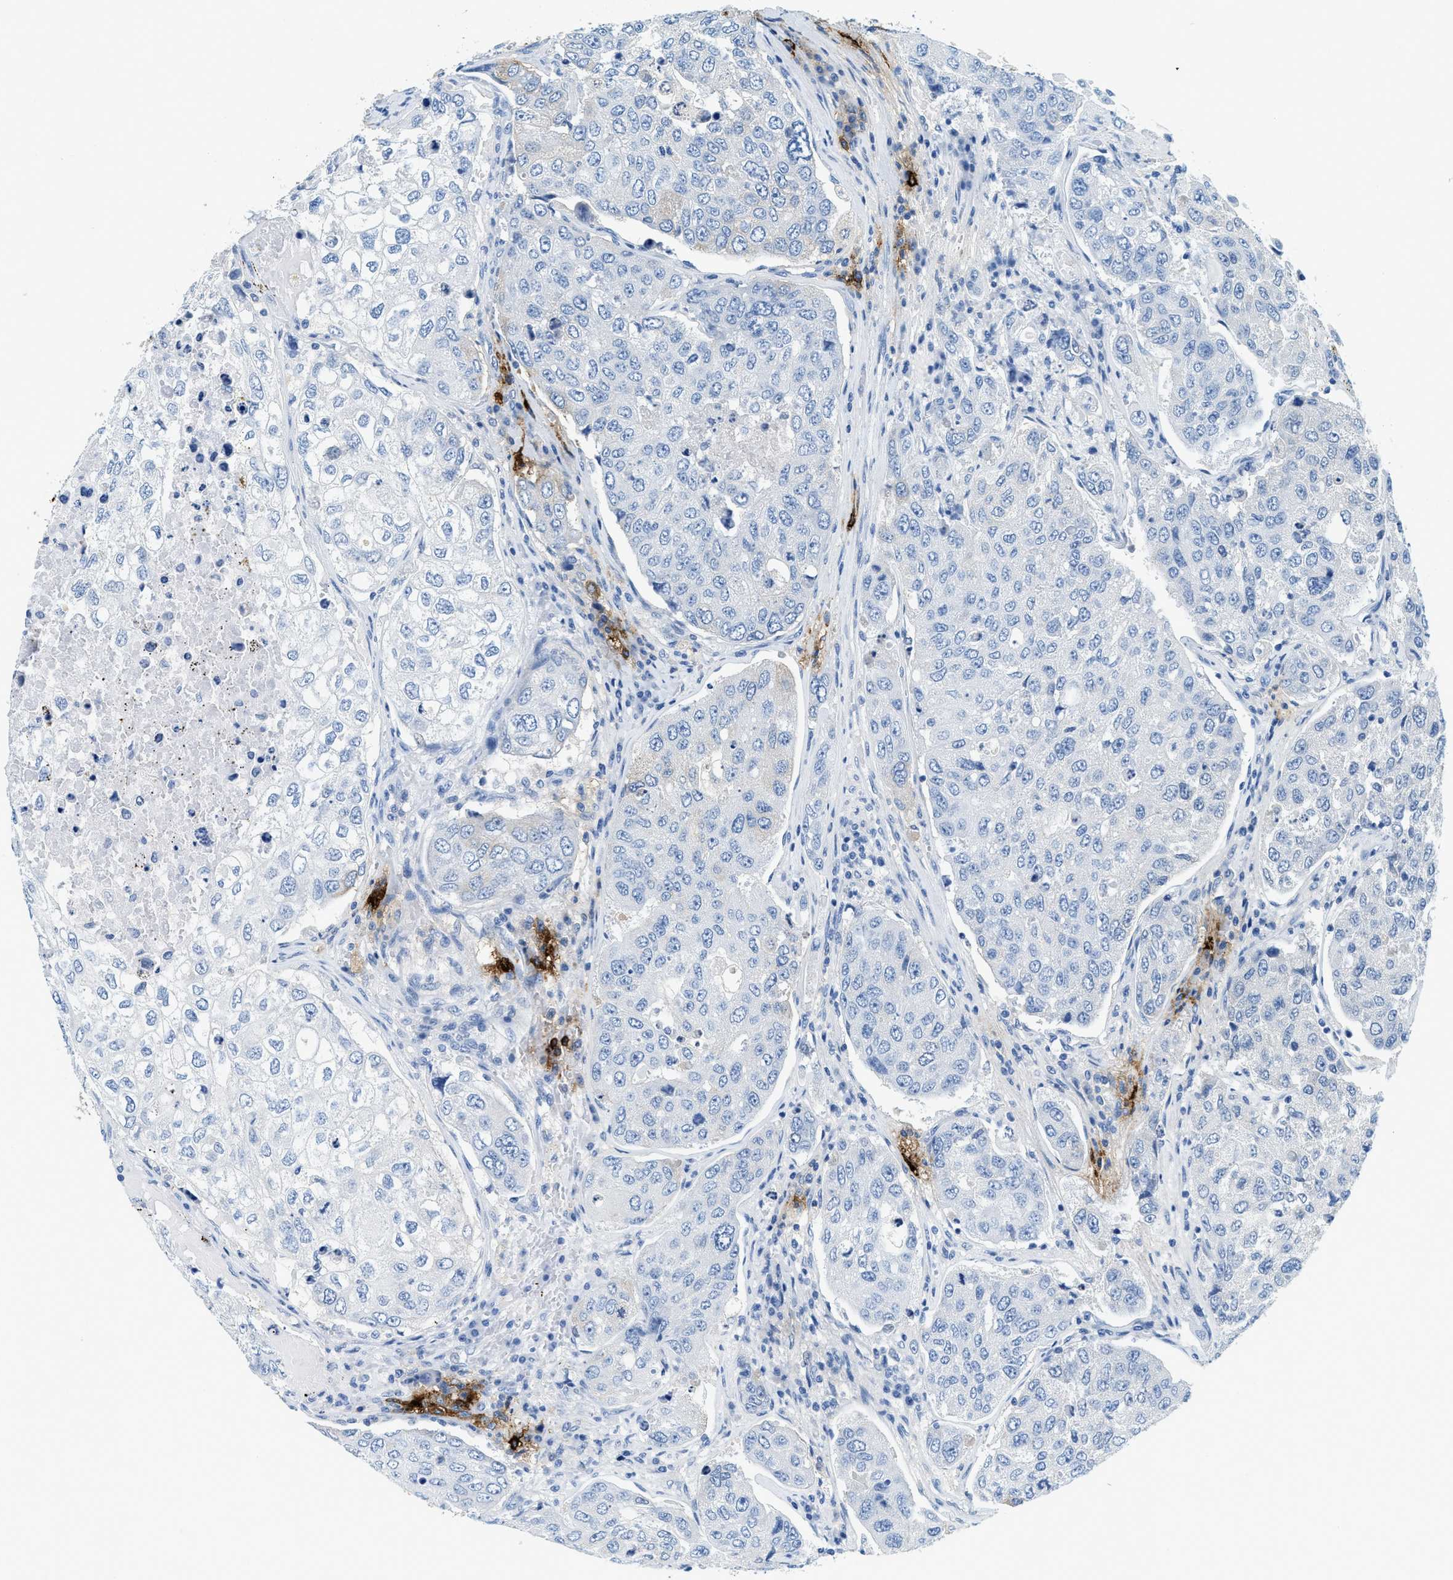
{"staining": {"intensity": "negative", "quantity": "none", "location": "none"}, "tissue": "urothelial cancer", "cell_type": "Tumor cells", "image_type": "cancer", "snomed": [{"axis": "morphology", "description": "Urothelial carcinoma, High grade"}, {"axis": "topography", "description": "Lymph node"}, {"axis": "topography", "description": "Urinary bladder"}], "caption": "Histopathology image shows no significant protein positivity in tumor cells of urothelial cancer.", "gene": "TPSAB1", "patient": {"sex": "male", "age": 51}}